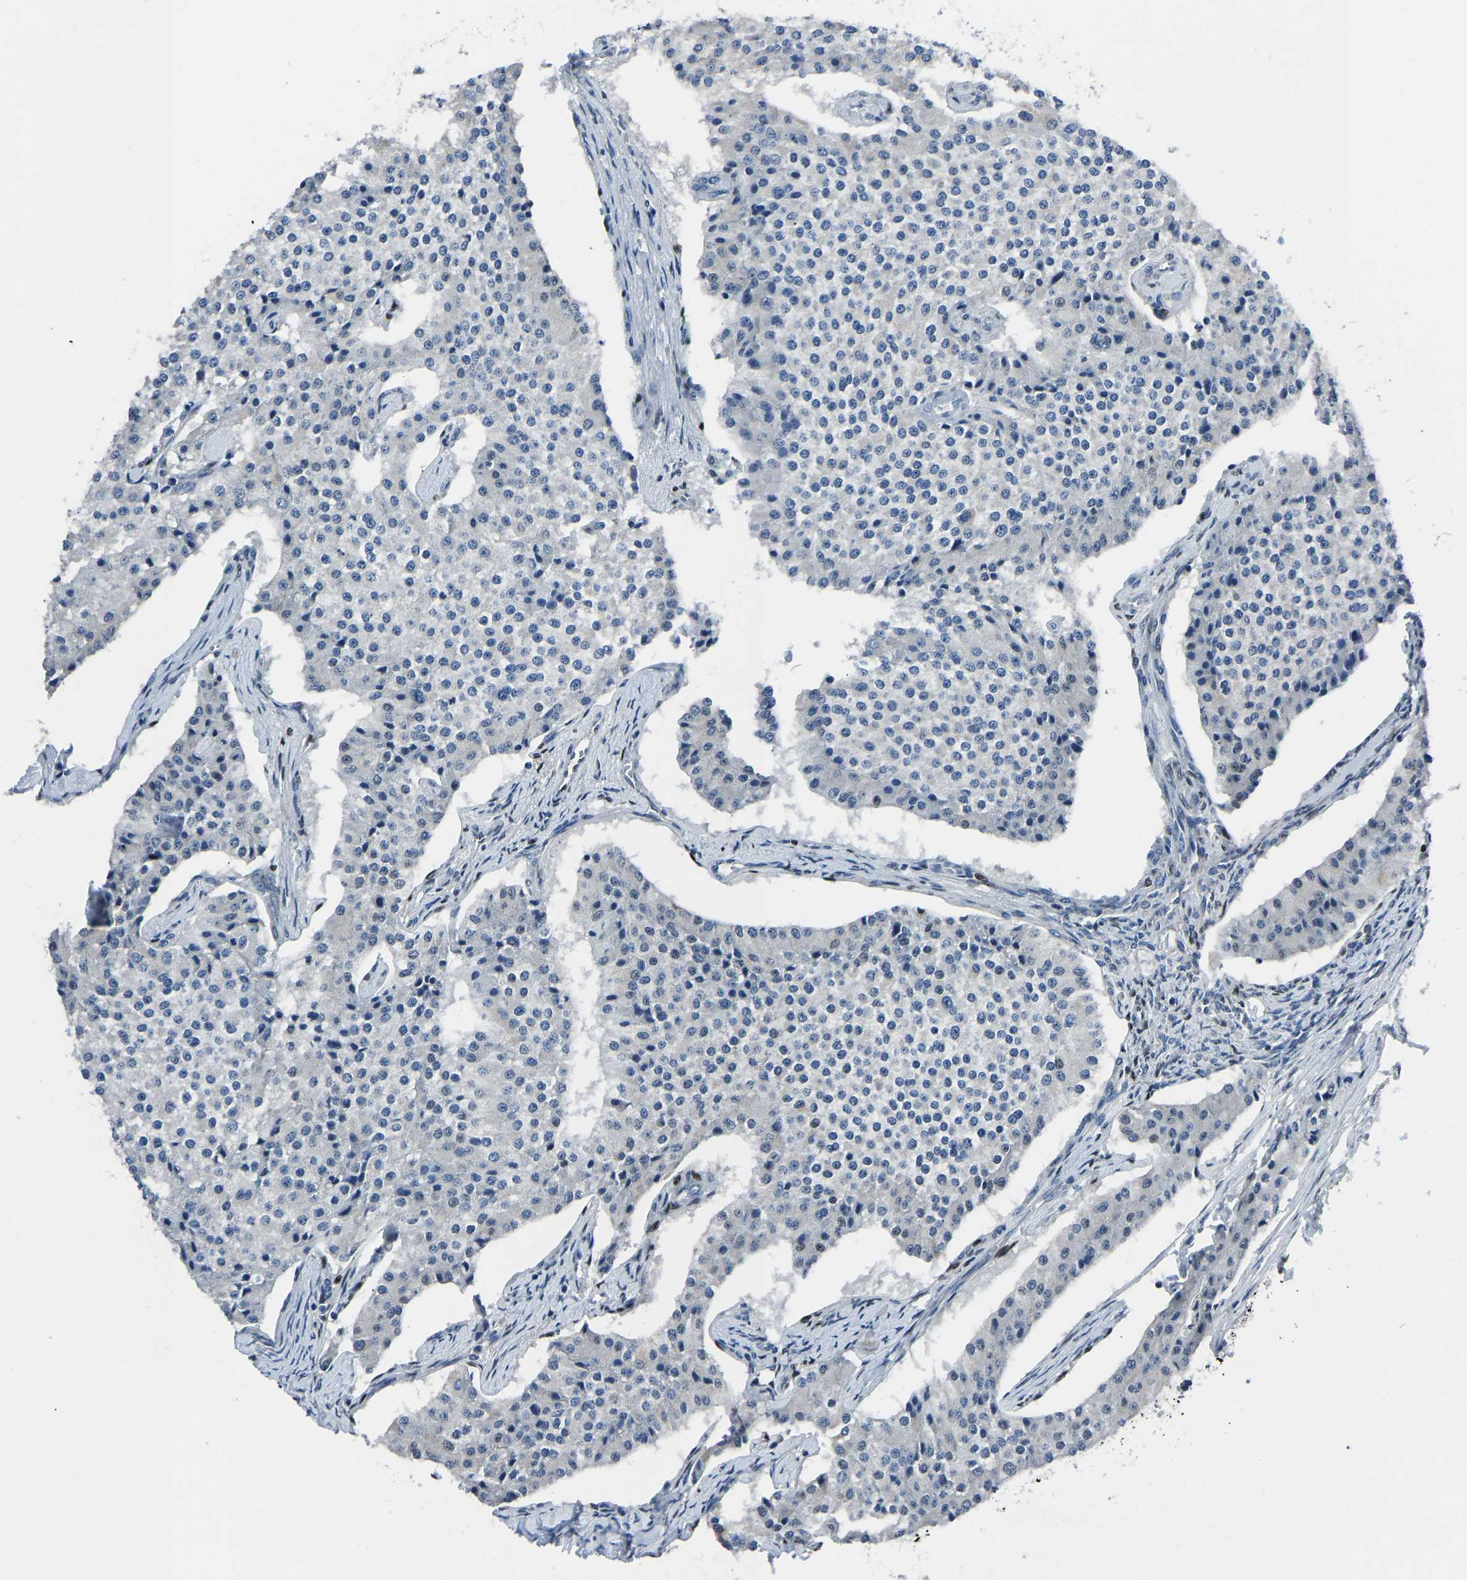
{"staining": {"intensity": "negative", "quantity": "none", "location": "none"}, "tissue": "carcinoid", "cell_type": "Tumor cells", "image_type": "cancer", "snomed": [{"axis": "morphology", "description": "Carcinoid, malignant, NOS"}, {"axis": "topography", "description": "Colon"}], "caption": "This photomicrograph is of carcinoid stained with immunohistochemistry to label a protein in brown with the nuclei are counter-stained blue. There is no positivity in tumor cells.", "gene": "EGR1", "patient": {"sex": "female", "age": 52}}